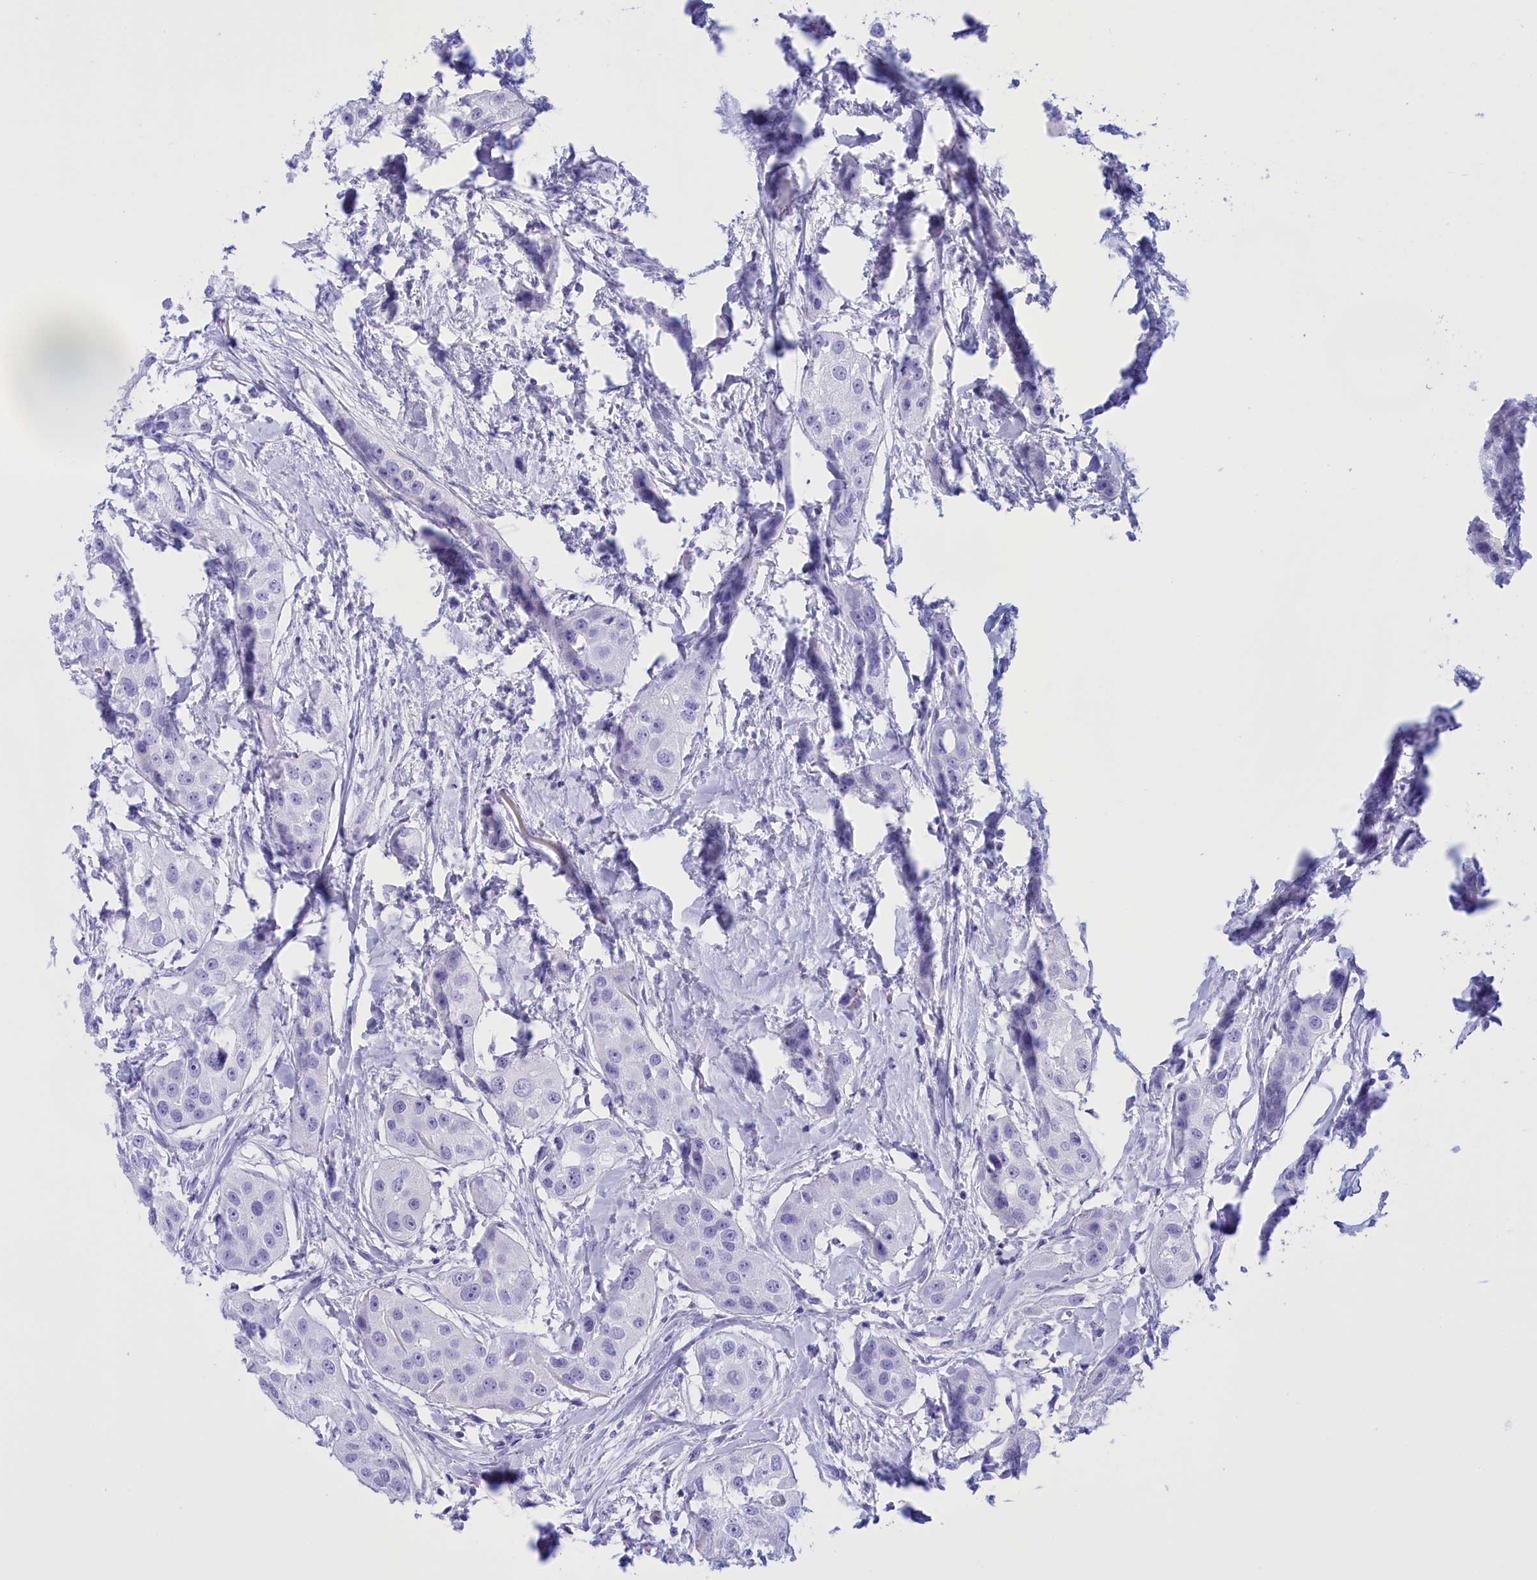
{"staining": {"intensity": "negative", "quantity": "none", "location": "none"}, "tissue": "head and neck cancer", "cell_type": "Tumor cells", "image_type": "cancer", "snomed": [{"axis": "morphology", "description": "Normal tissue, NOS"}, {"axis": "morphology", "description": "Squamous cell carcinoma, NOS"}, {"axis": "topography", "description": "Skeletal muscle"}, {"axis": "topography", "description": "Head-Neck"}], "caption": "Protein analysis of head and neck cancer displays no significant positivity in tumor cells.", "gene": "BRI3", "patient": {"sex": "male", "age": 51}}